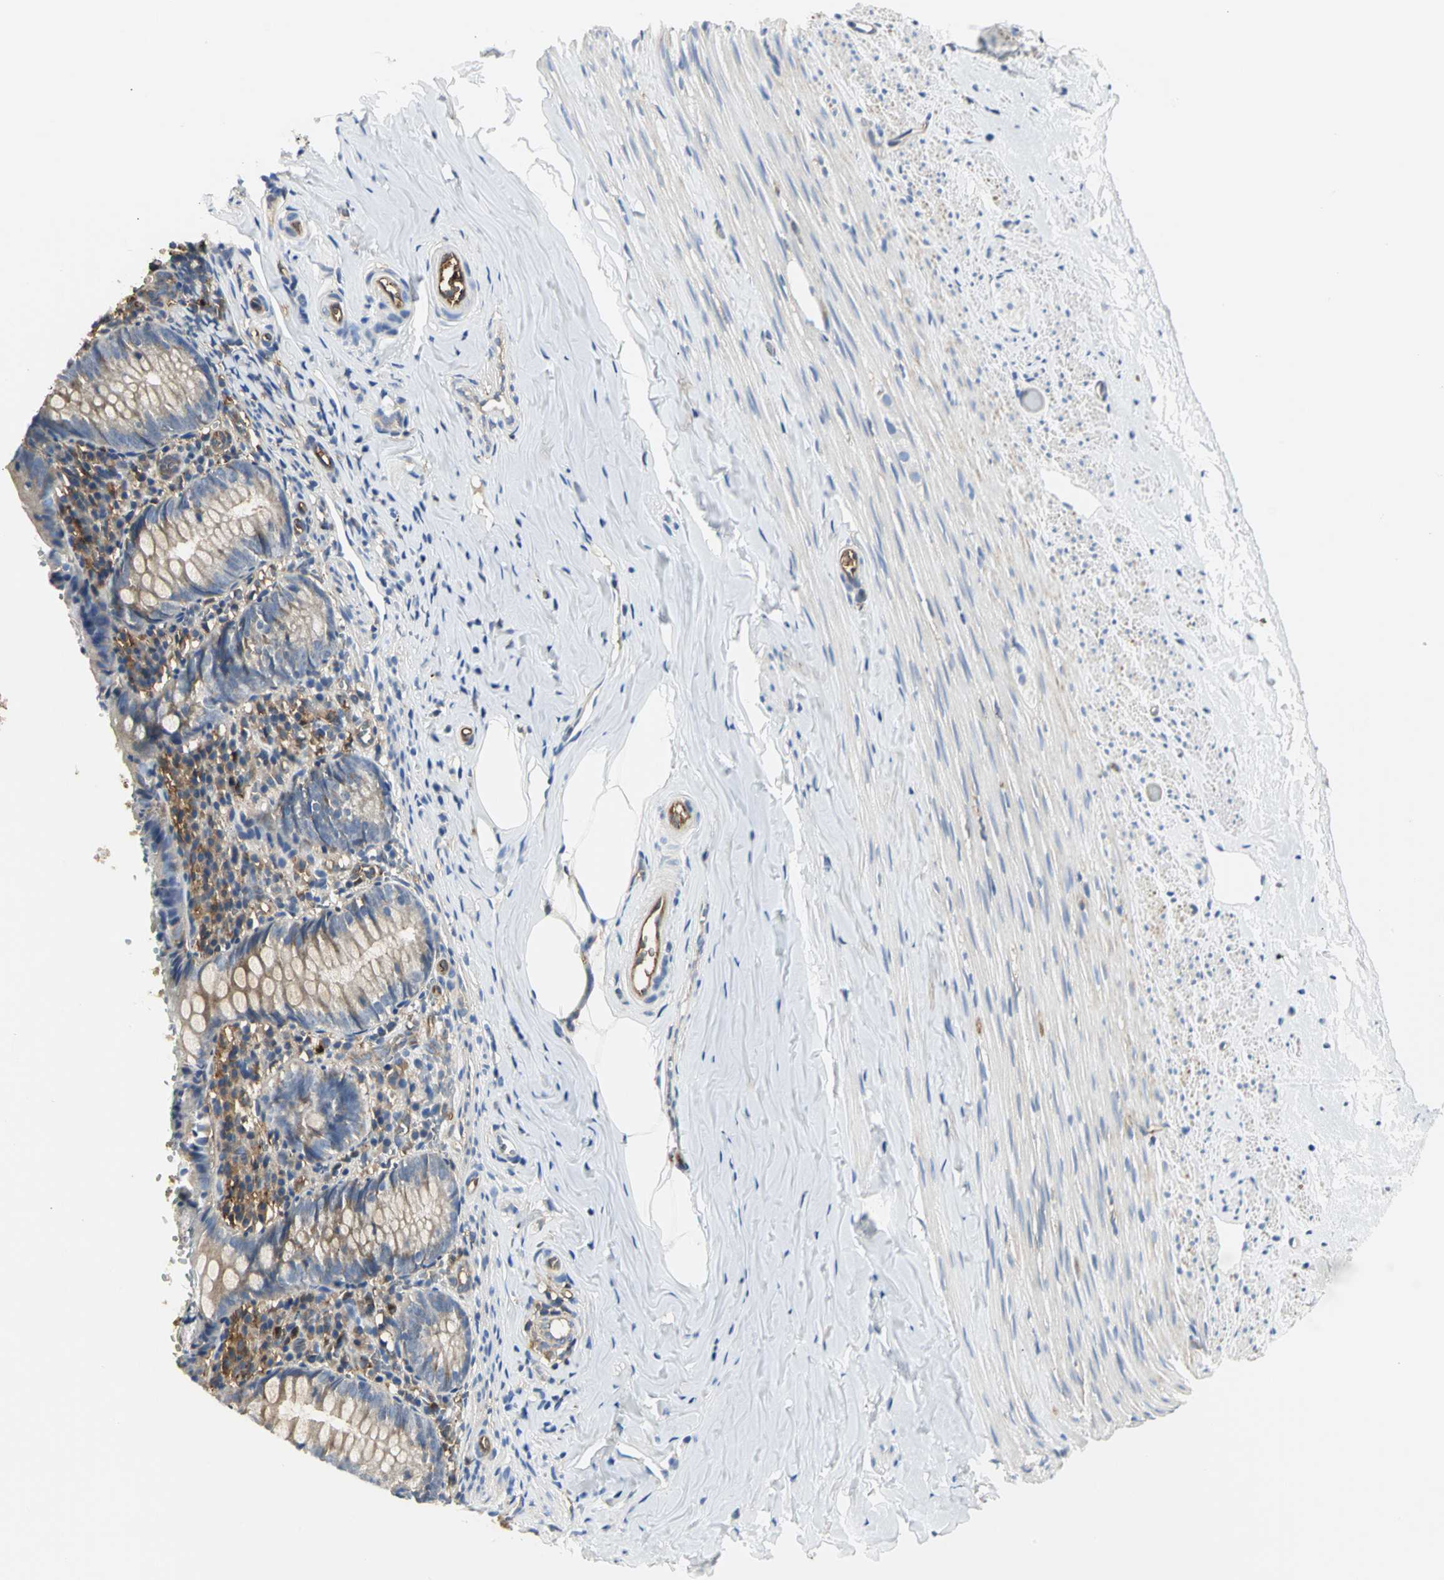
{"staining": {"intensity": "moderate", "quantity": "25%-75%", "location": "cytoplasmic/membranous"}, "tissue": "appendix", "cell_type": "Glandular cells", "image_type": "normal", "snomed": [{"axis": "morphology", "description": "Normal tissue, NOS"}, {"axis": "topography", "description": "Appendix"}], "caption": "The immunohistochemical stain highlights moderate cytoplasmic/membranous staining in glandular cells of benign appendix. (DAB (3,3'-diaminobenzidine) IHC, brown staining for protein, blue staining for nuclei).", "gene": "CHRNB1", "patient": {"sex": "female", "age": 10}}